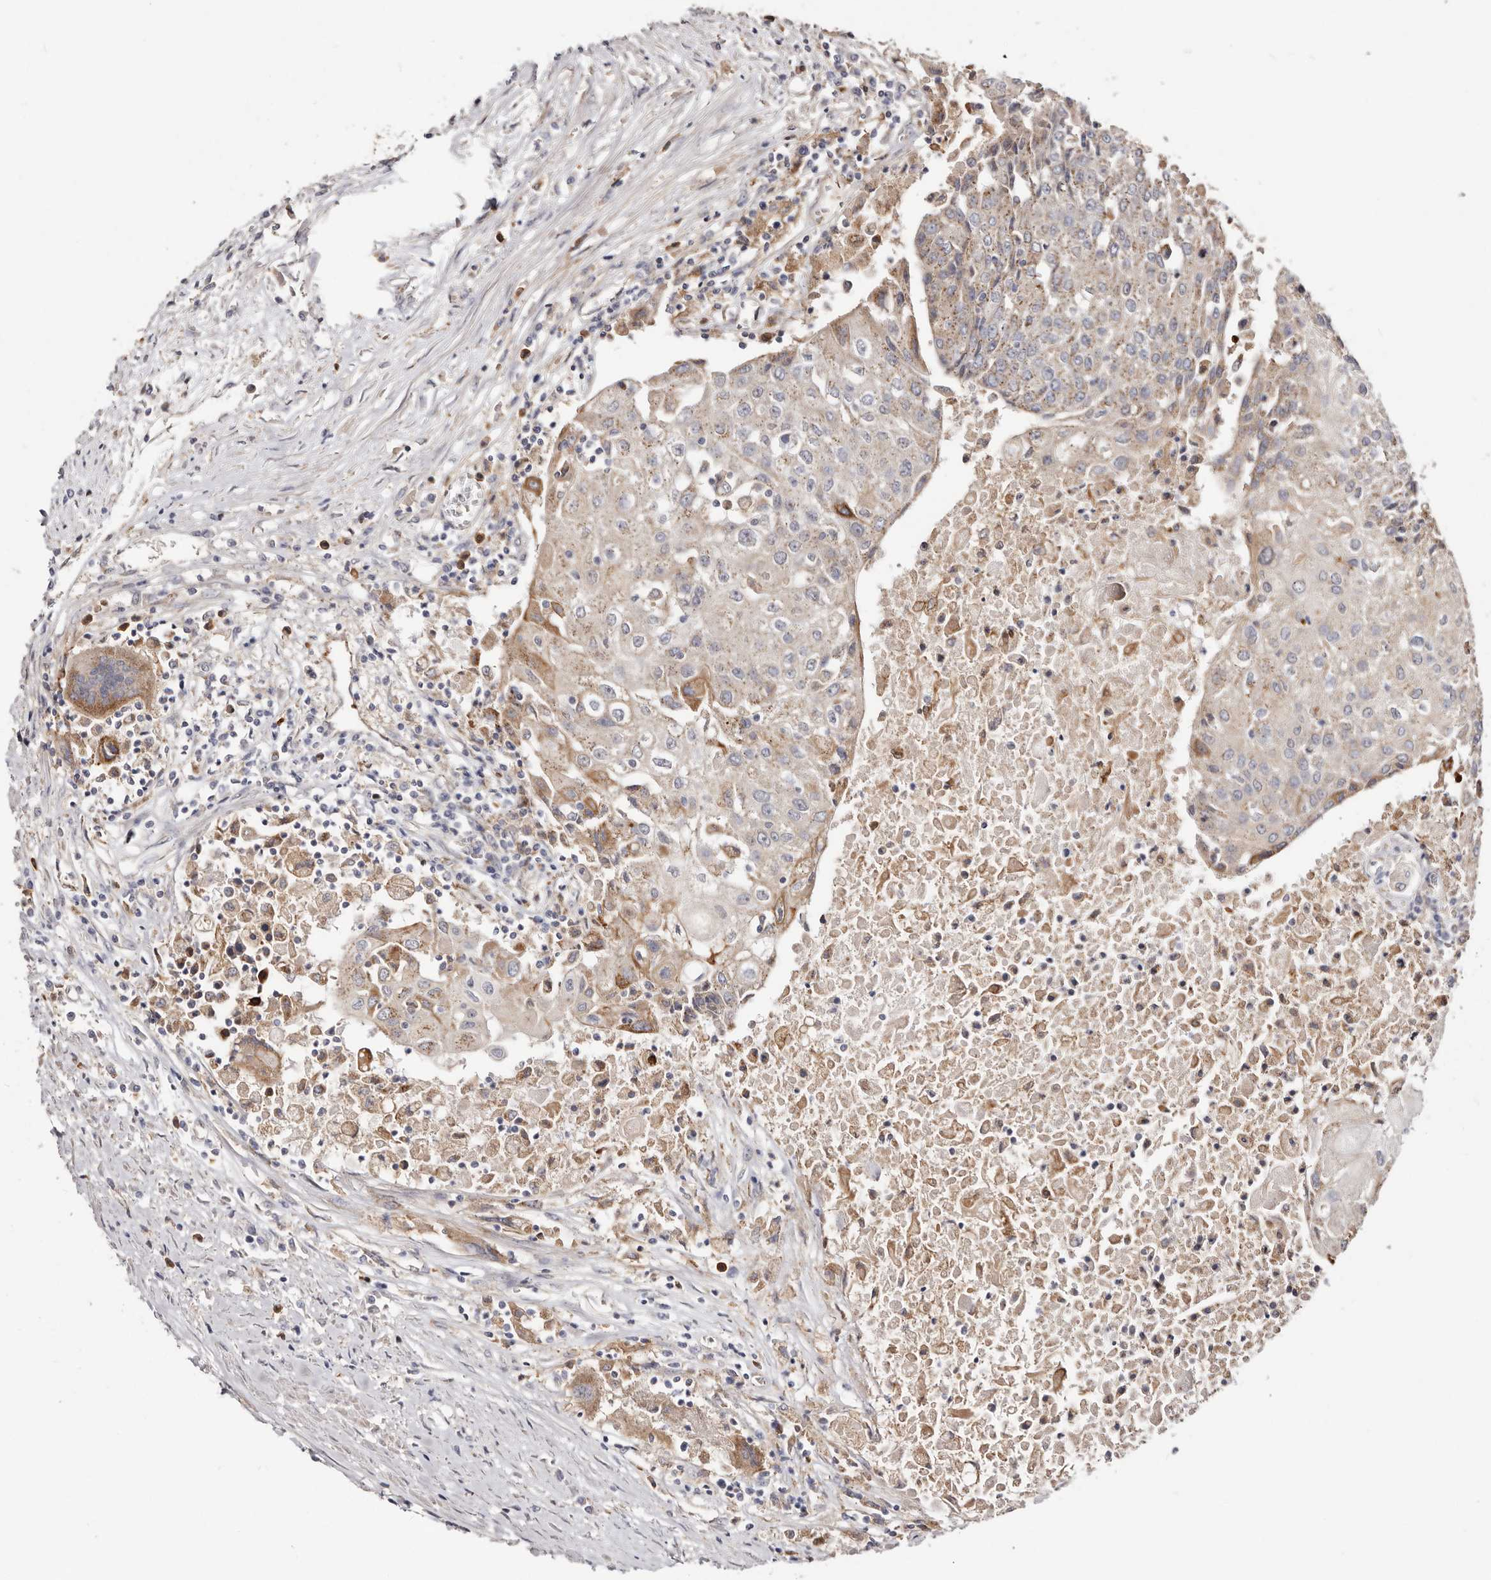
{"staining": {"intensity": "weak", "quantity": "25%-75%", "location": "cytoplasmic/membranous"}, "tissue": "urothelial cancer", "cell_type": "Tumor cells", "image_type": "cancer", "snomed": [{"axis": "morphology", "description": "Urothelial carcinoma, High grade"}, {"axis": "topography", "description": "Urinary bladder"}], "caption": "Immunohistochemical staining of human urothelial cancer exhibits low levels of weak cytoplasmic/membranous protein expression in approximately 25%-75% of tumor cells.", "gene": "LRRC25", "patient": {"sex": "female", "age": 85}}